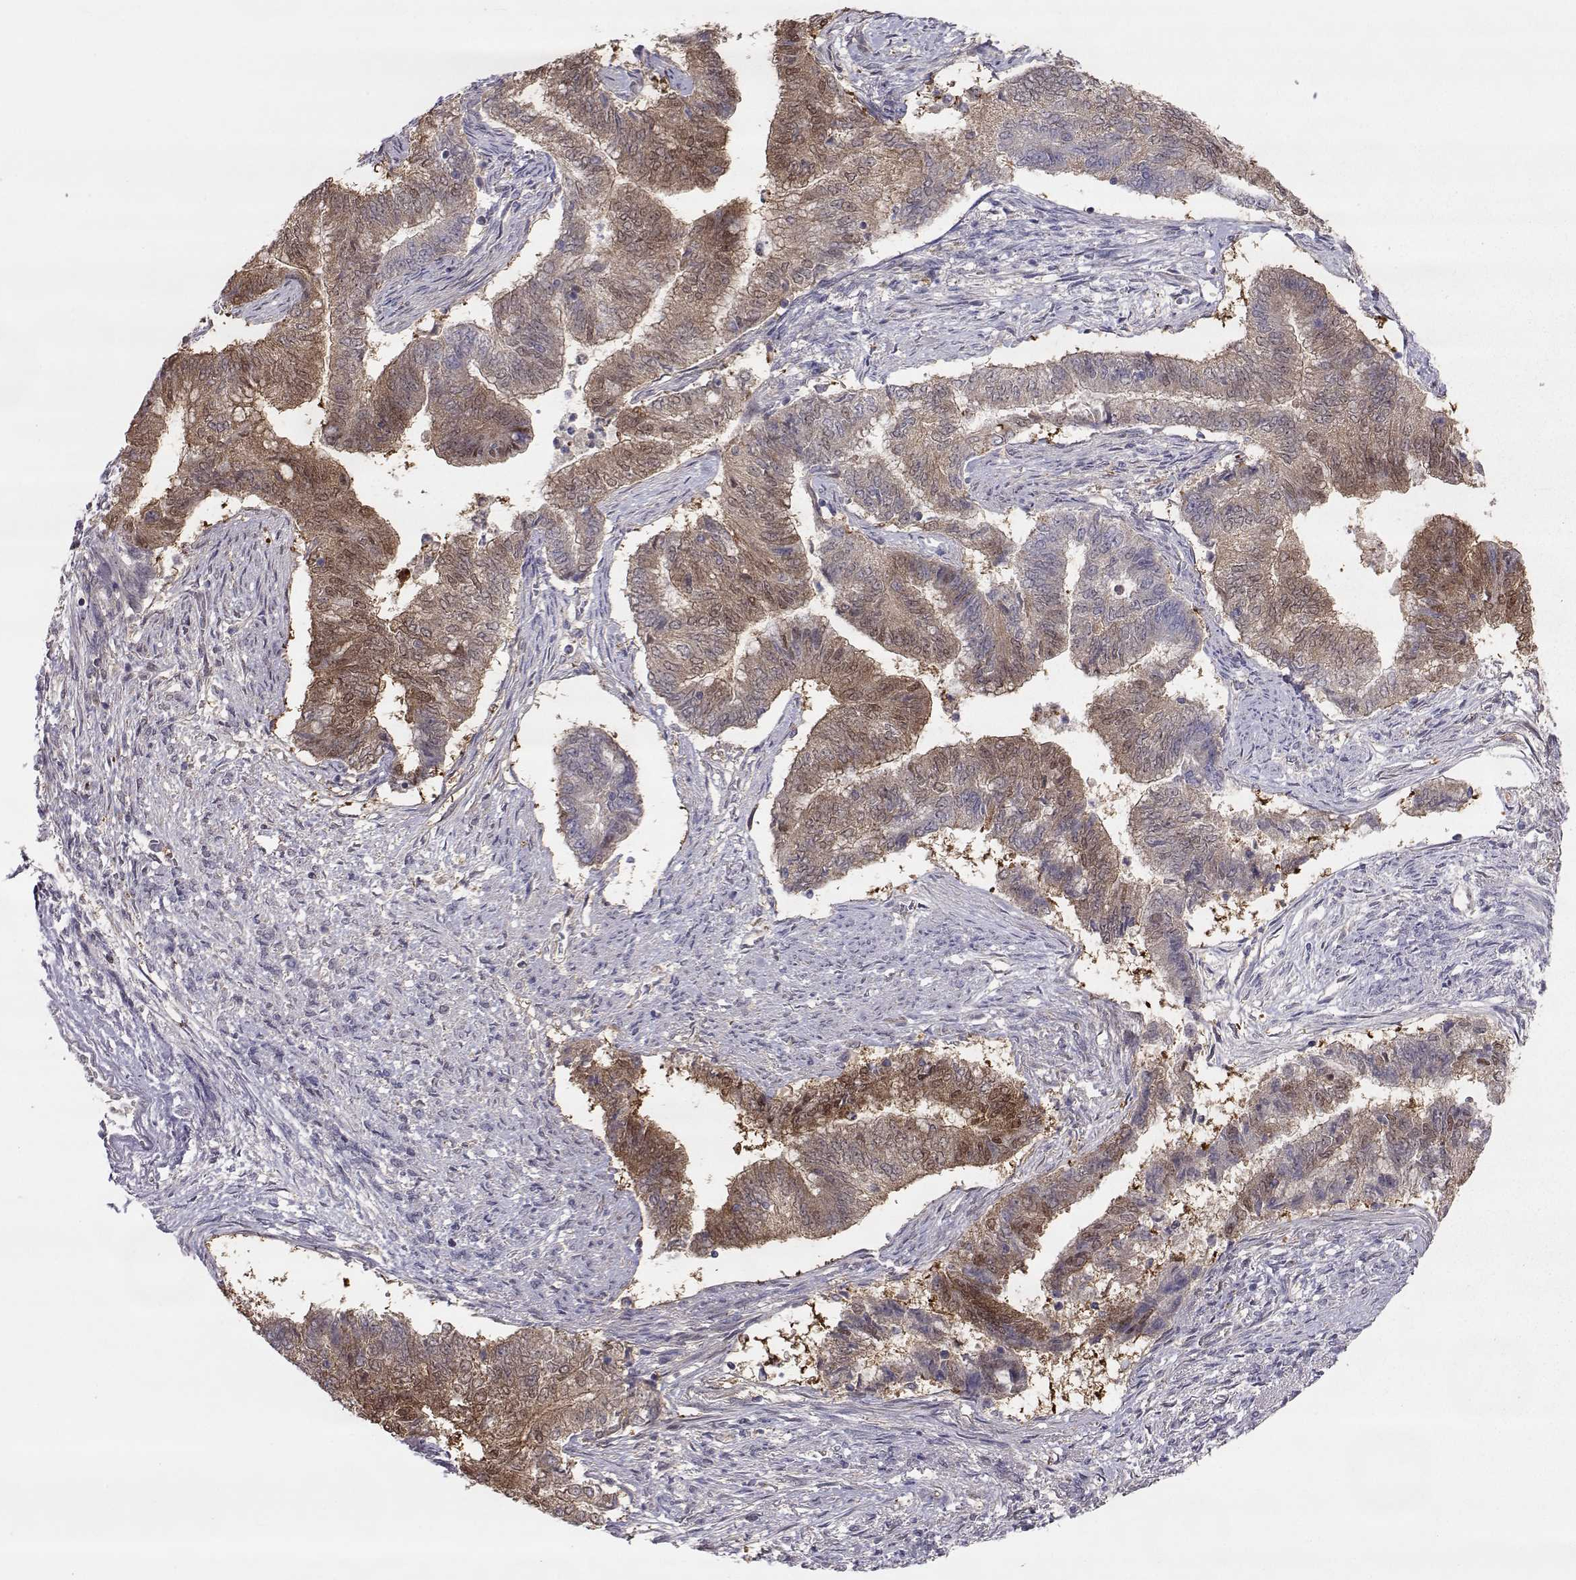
{"staining": {"intensity": "moderate", "quantity": "25%-75%", "location": "cytoplasmic/membranous"}, "tissue": "endometrial cancer", "cell_type": "Tumor cells", "image_type": "cancer", "snomed": [{"axis": "morphology", "description": "Adenocarcinoma, NOS"}, {"axis": "topography", "description": "Endometrium"}], "caption": "Immunohistochemical staining of endometrial cancer reveals moderate cytoplasmic/membranous protein positivity in approximately 25%-75% of tumor cells. The staining was performed using DAB (3,3'-diaminobenzidine) to visualize the protein expression in brown, while the nuclei were stained in blue with hematoxylin (Magnification: 20x).", "gene": "NCAM2", "patient": {"sex": "female", "age": 65}}